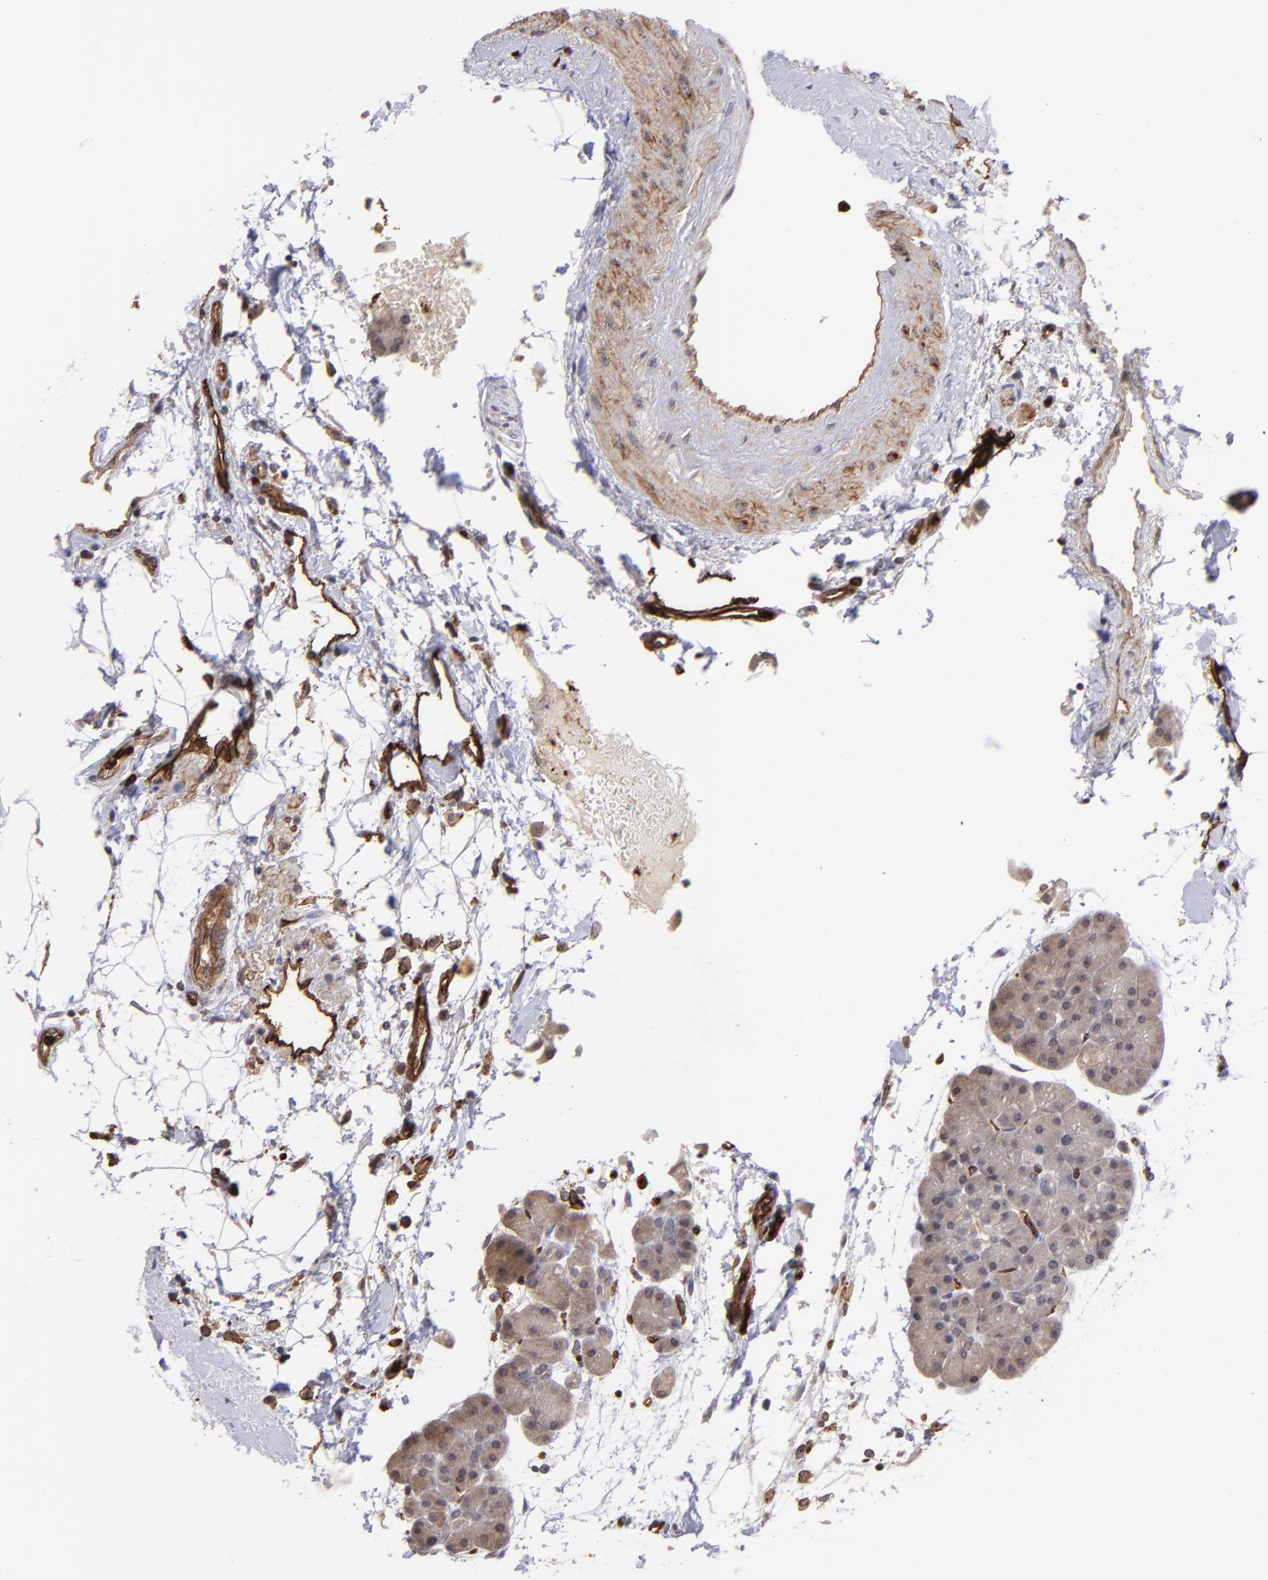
{"staining": {"intensity": "negative", "quantity": "none", "location": "none"}, "tissue": "pancreas", "cell_type": "Exocrine glandular cells", "image_type": "normal", "snomed": [{"axis": "morphology", "description": "Normal tissue, NOS"}, {"axis": "topography", "description": "Pancreas"}], "caption": "Image shows no protein staining in exocrine glandular cells of benign pancreas.", "gene": "DYSF", "patient": {"sex": "male", "age": 66}}